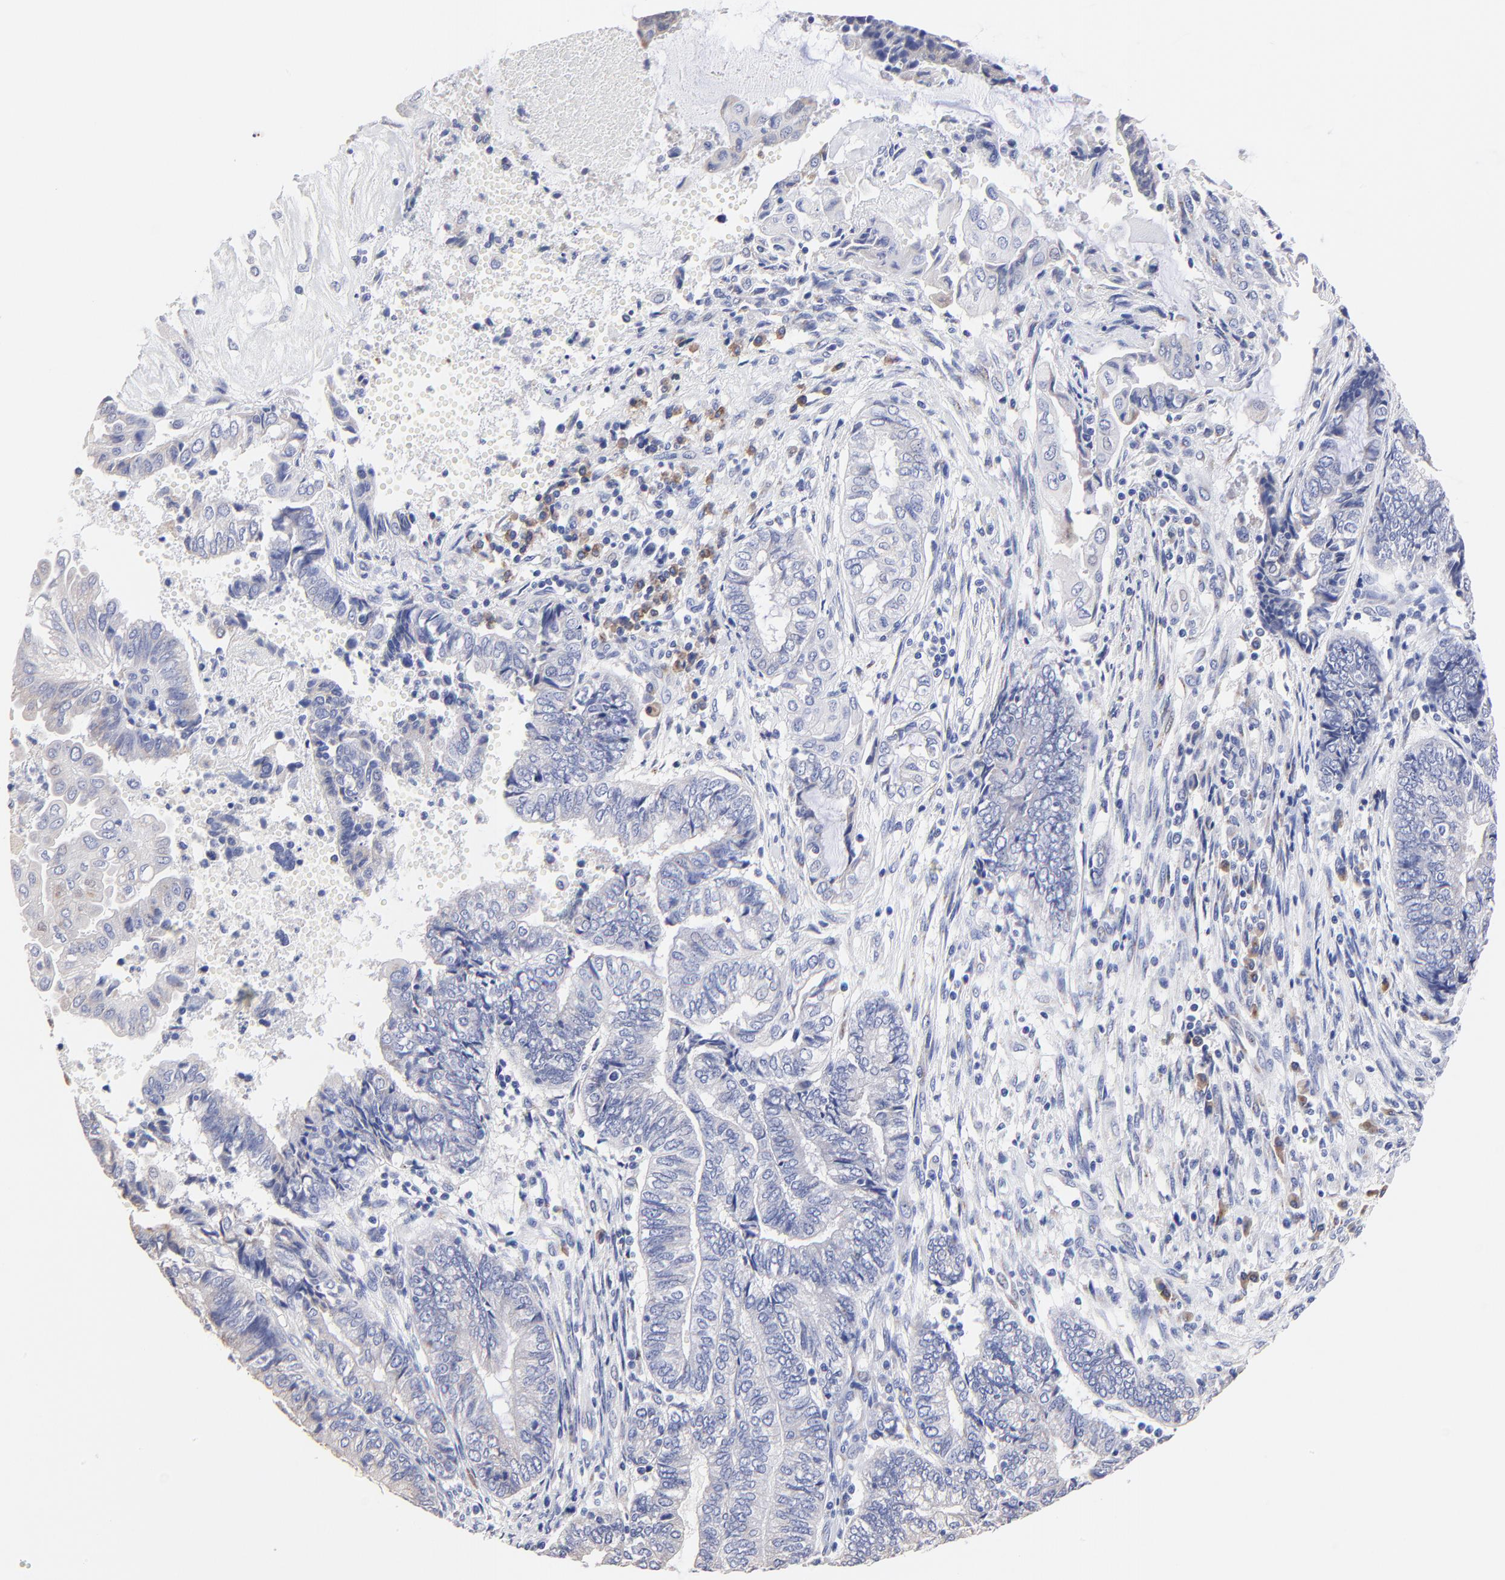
{"staining": {"intensity": "weak", "quantity": "25%-75%", "location": "cytoplasmic/membranous"}, "tissue": "endometrial cancer", "cell_type": "Tumor cells", "image_type": "cancer", "snomed": [{"axis": "morphology", "description": "Adenocarcinoma, NOS"}, {"axis": "topography", "description": "Uterus"}, {"axis": "topography", "description": "Endometrium"}], "caption": "IHC of endometrial adenocarcinoma shows low levels of weak cytoplasmic/membranous expression in approximately 25%-75% of tumor cells.", "gene": "LAX1", "patient": {"sex": "female", "age": 70}}